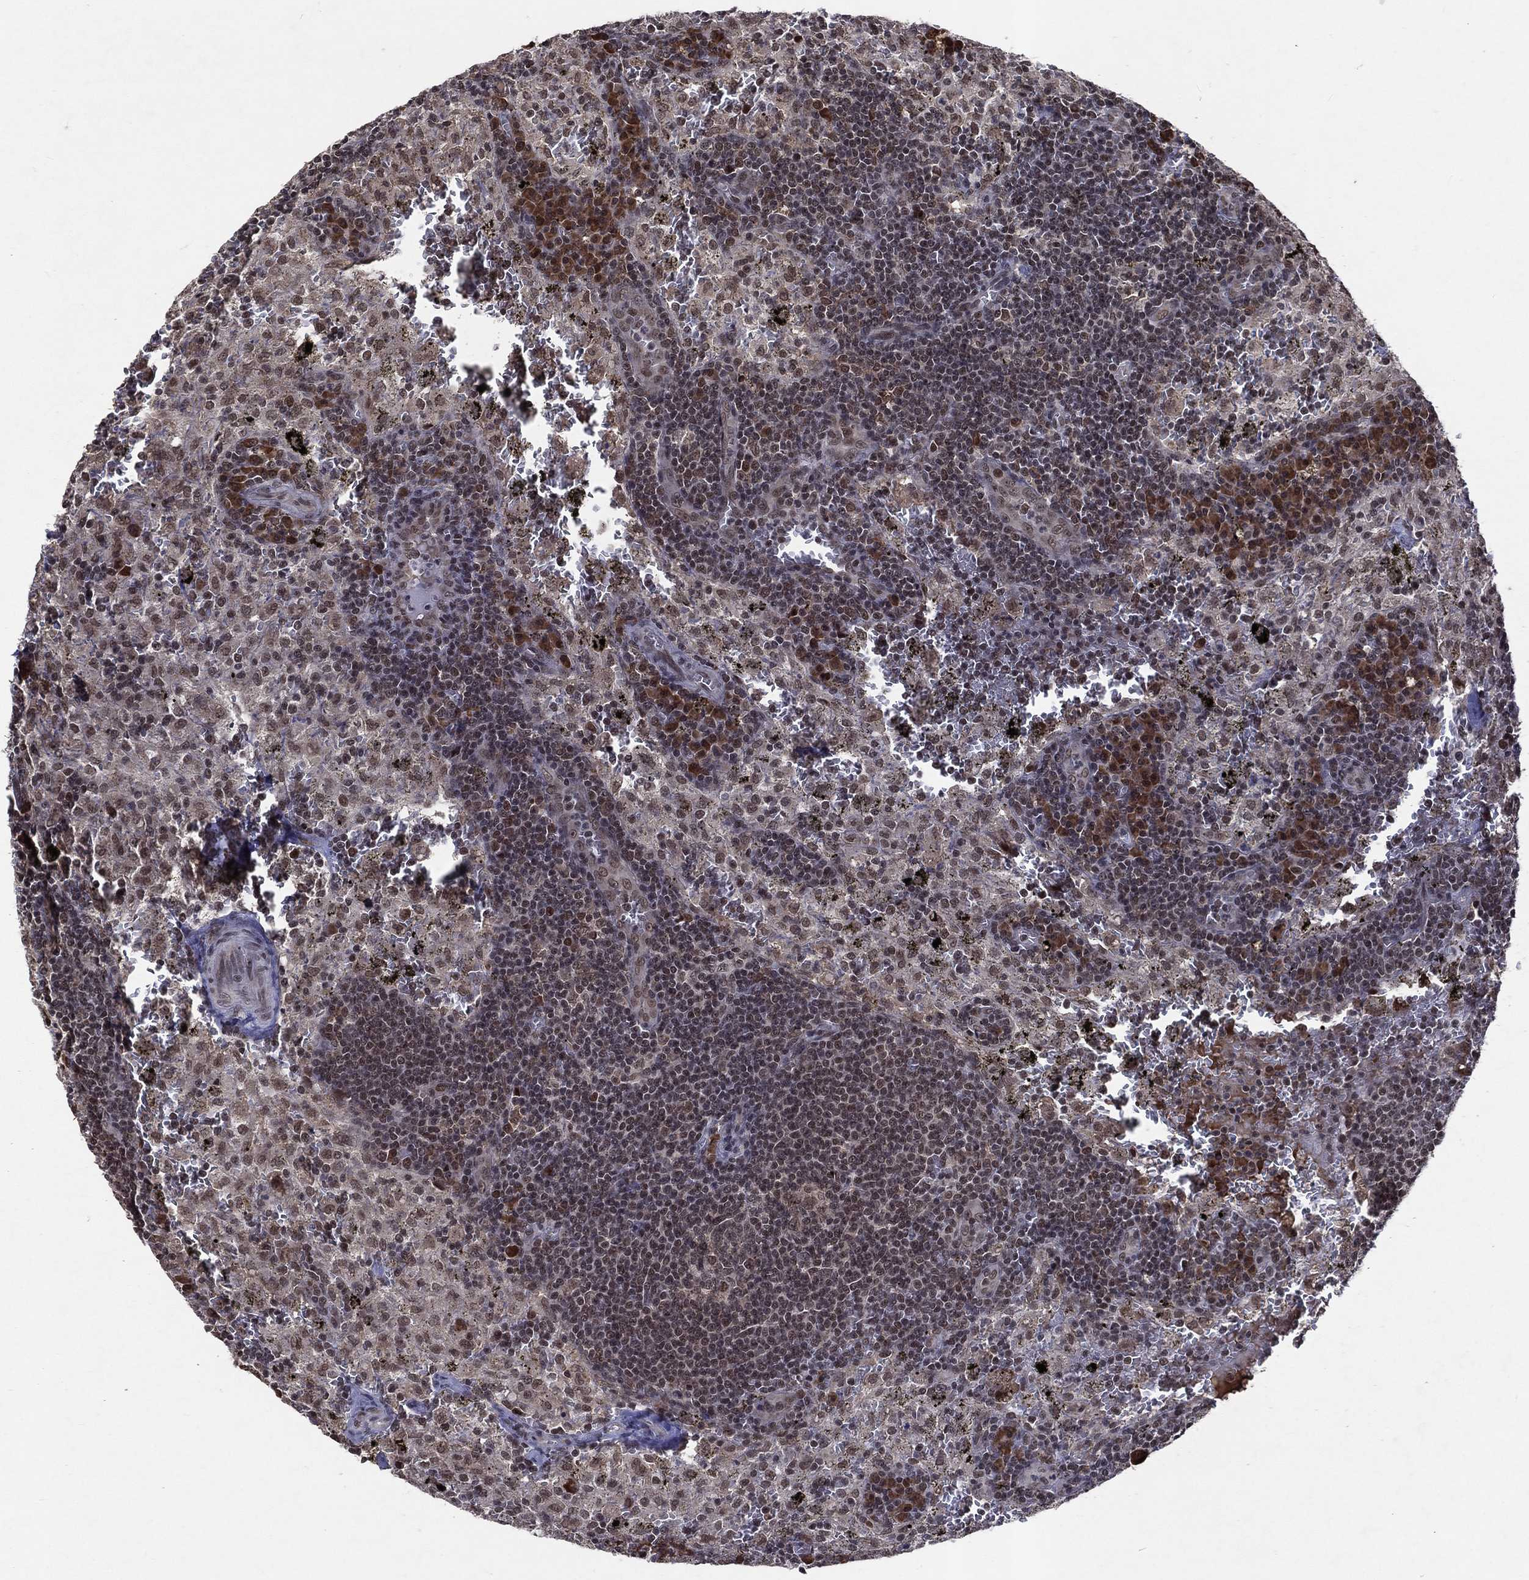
{"staining": {"intensity": "weak", "quantity": "25%-75%", "location": "nuclear"}, "tissue": "lymph node", "cell_type": "Germinal center cells", "image_type": "normal", "snomed": [{"axis": "morphology", "description": "Normal tissue, NOS"}, {"axis": "topography", "description": "Lymph node"}], "caption": "DAB immunohistochemical staining of normal lymph node shows weak nuclear protein staining in approximately 25%-75% of germinal center cells.", "gene": "DMAP1", "patient": {"sex": "male", "age": 62}}